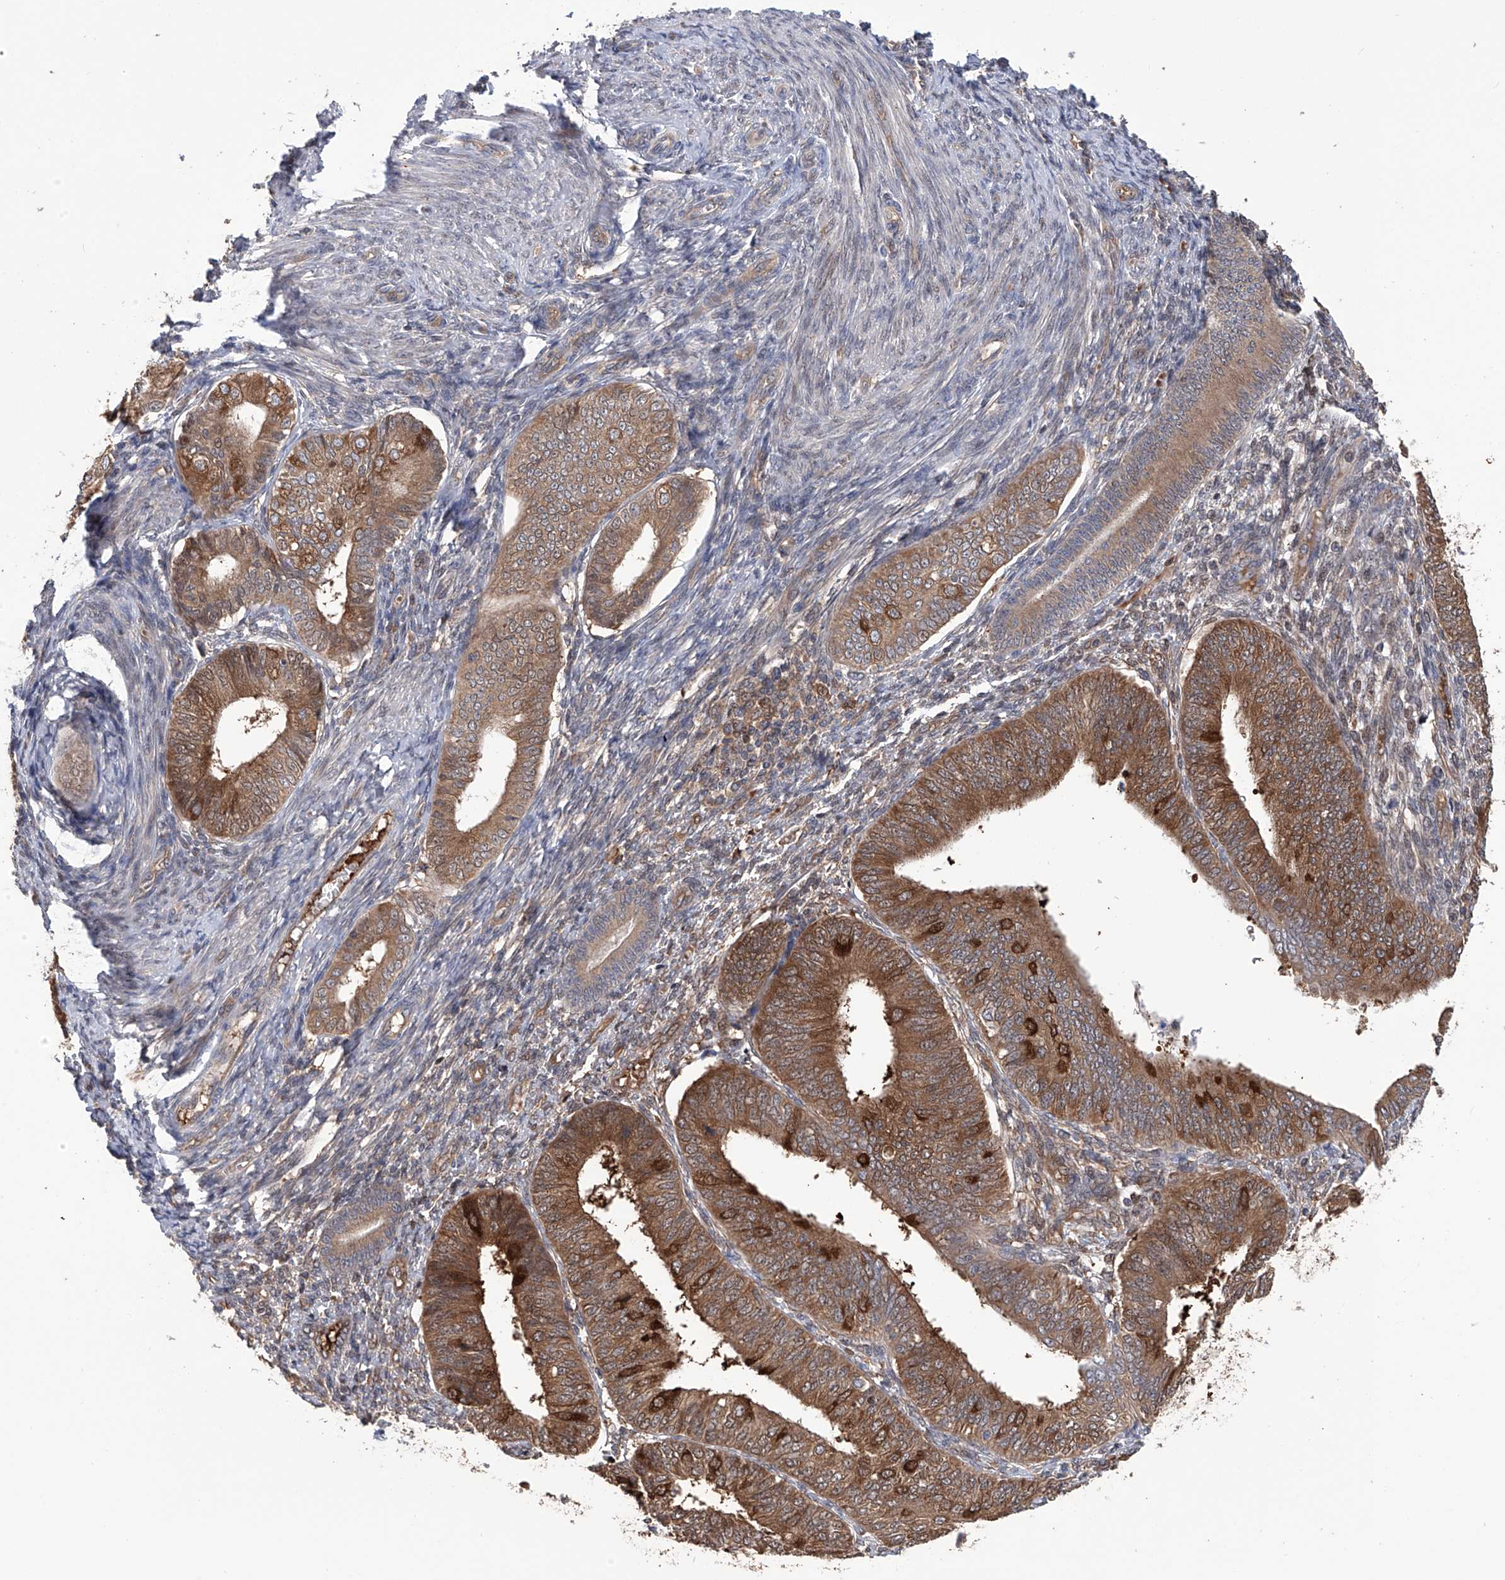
{"staining": {"intensity": "strong", "quantity": ">75%", "location": "cytoplasmic/membranous"}, "tissue": "endometrial cancer", "cell_type": "Tumor cells", "image_type": "cancer", "snomed": [{"axis": "morphology", "description": "Adenocarcinoma, NOS"}, {"axis": "topography", "description": "Endometrium"}], "caption": "Adenocarcinoma (endometrial) tissue shows strong cytoplasmic/membranous staining in about >75% of tumor cells", "gene": "NUDT17", "patient": {"sex": "female", "age": 58}}